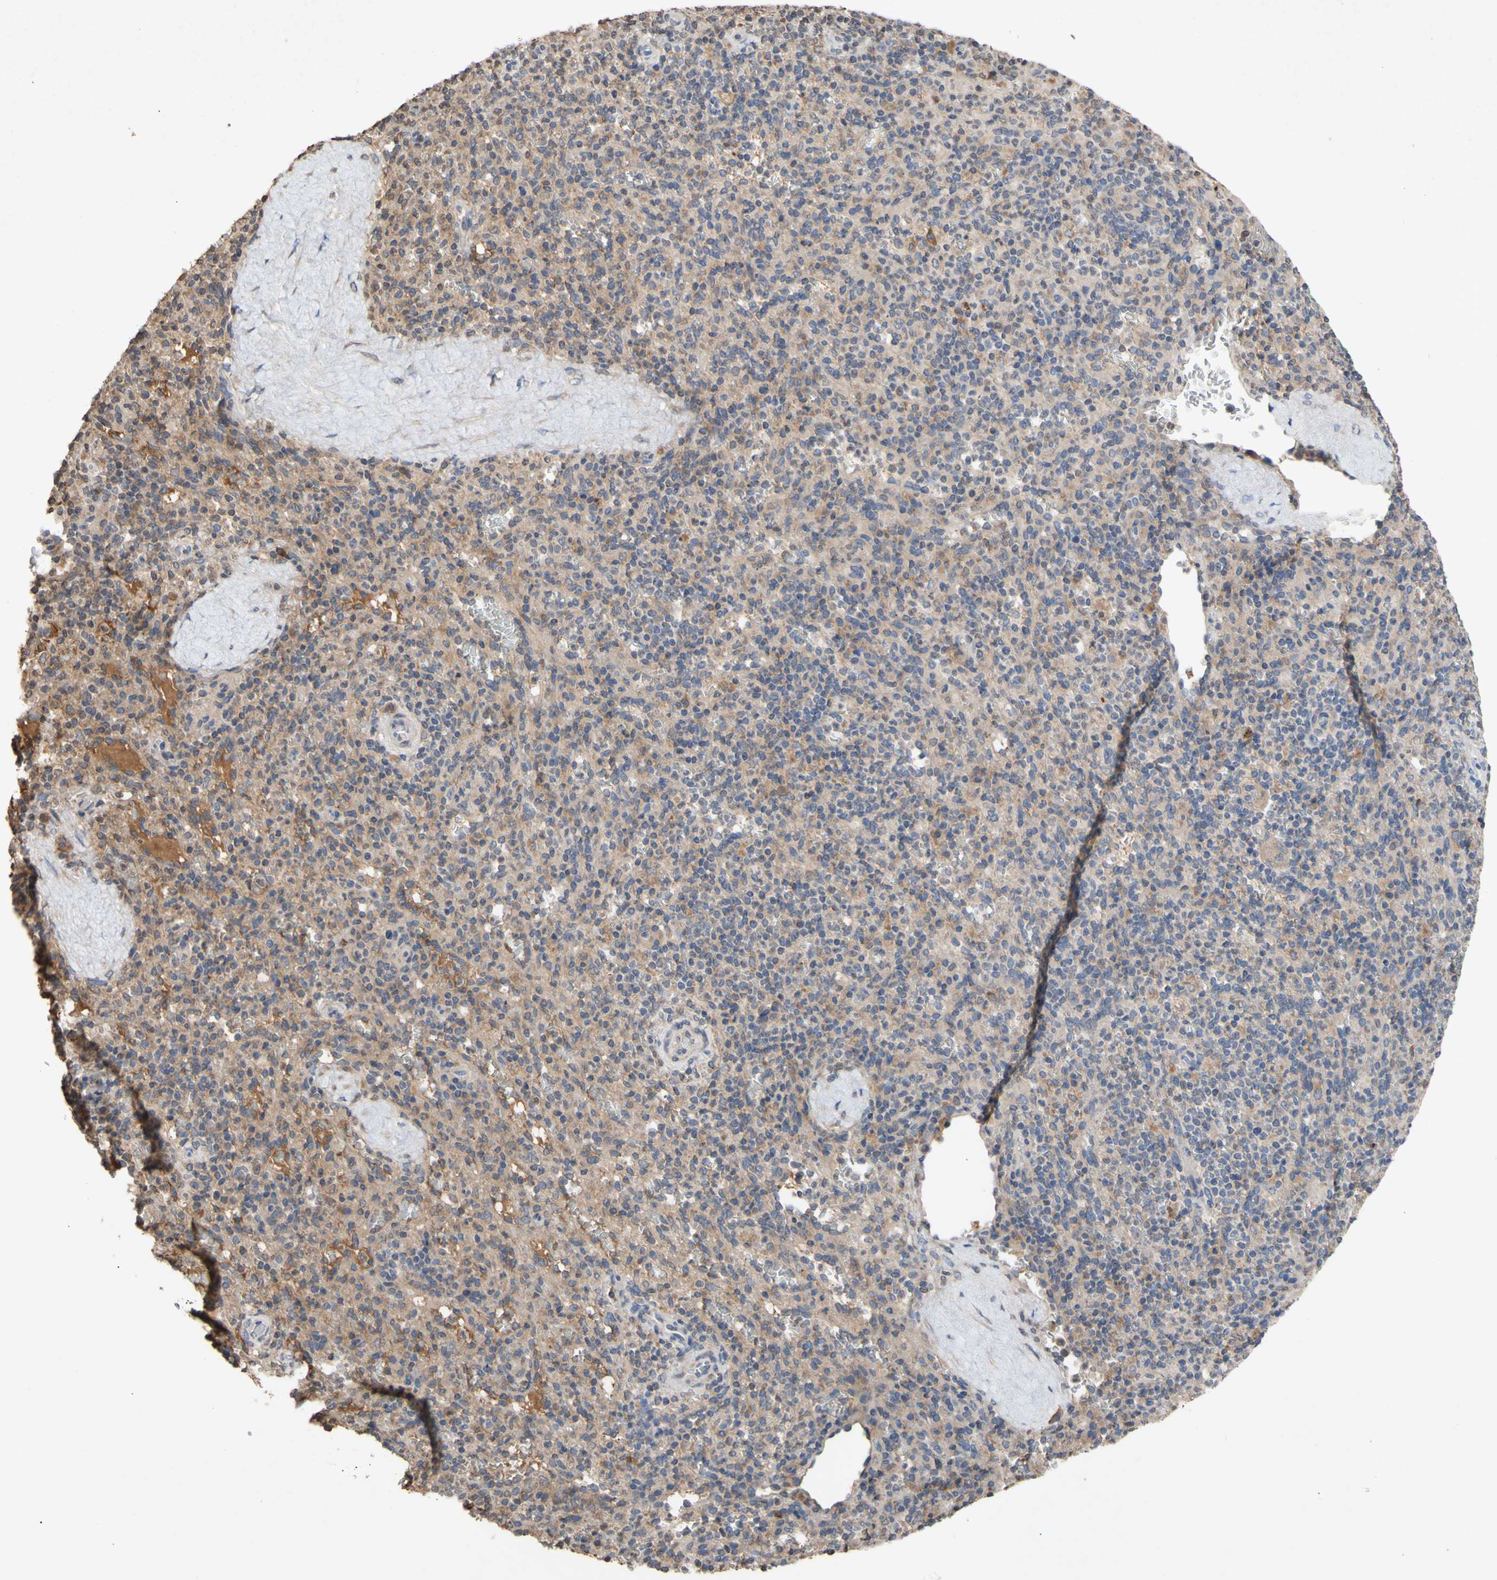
{"staining": {"intensity": "weak", "quantity": "25%-75%", "location": "cytoplasmic/membranous"}, "tissue": "spleen", "cell_type": "Cells in red pulp", "image_type": "normal", "snomed": [{"axis": "morphology", "description": "Normal tissue, NOS"}, {"axis": "topography", "description": "Spleen"}], "caption": "Protein staining of benign spleen reveals weak cytoplasmic/membranous expression in approximately 25%-75% of cells in red pulp.", "gene": "NECTIN3", "patient": {"sex": "male", "age": 36}}